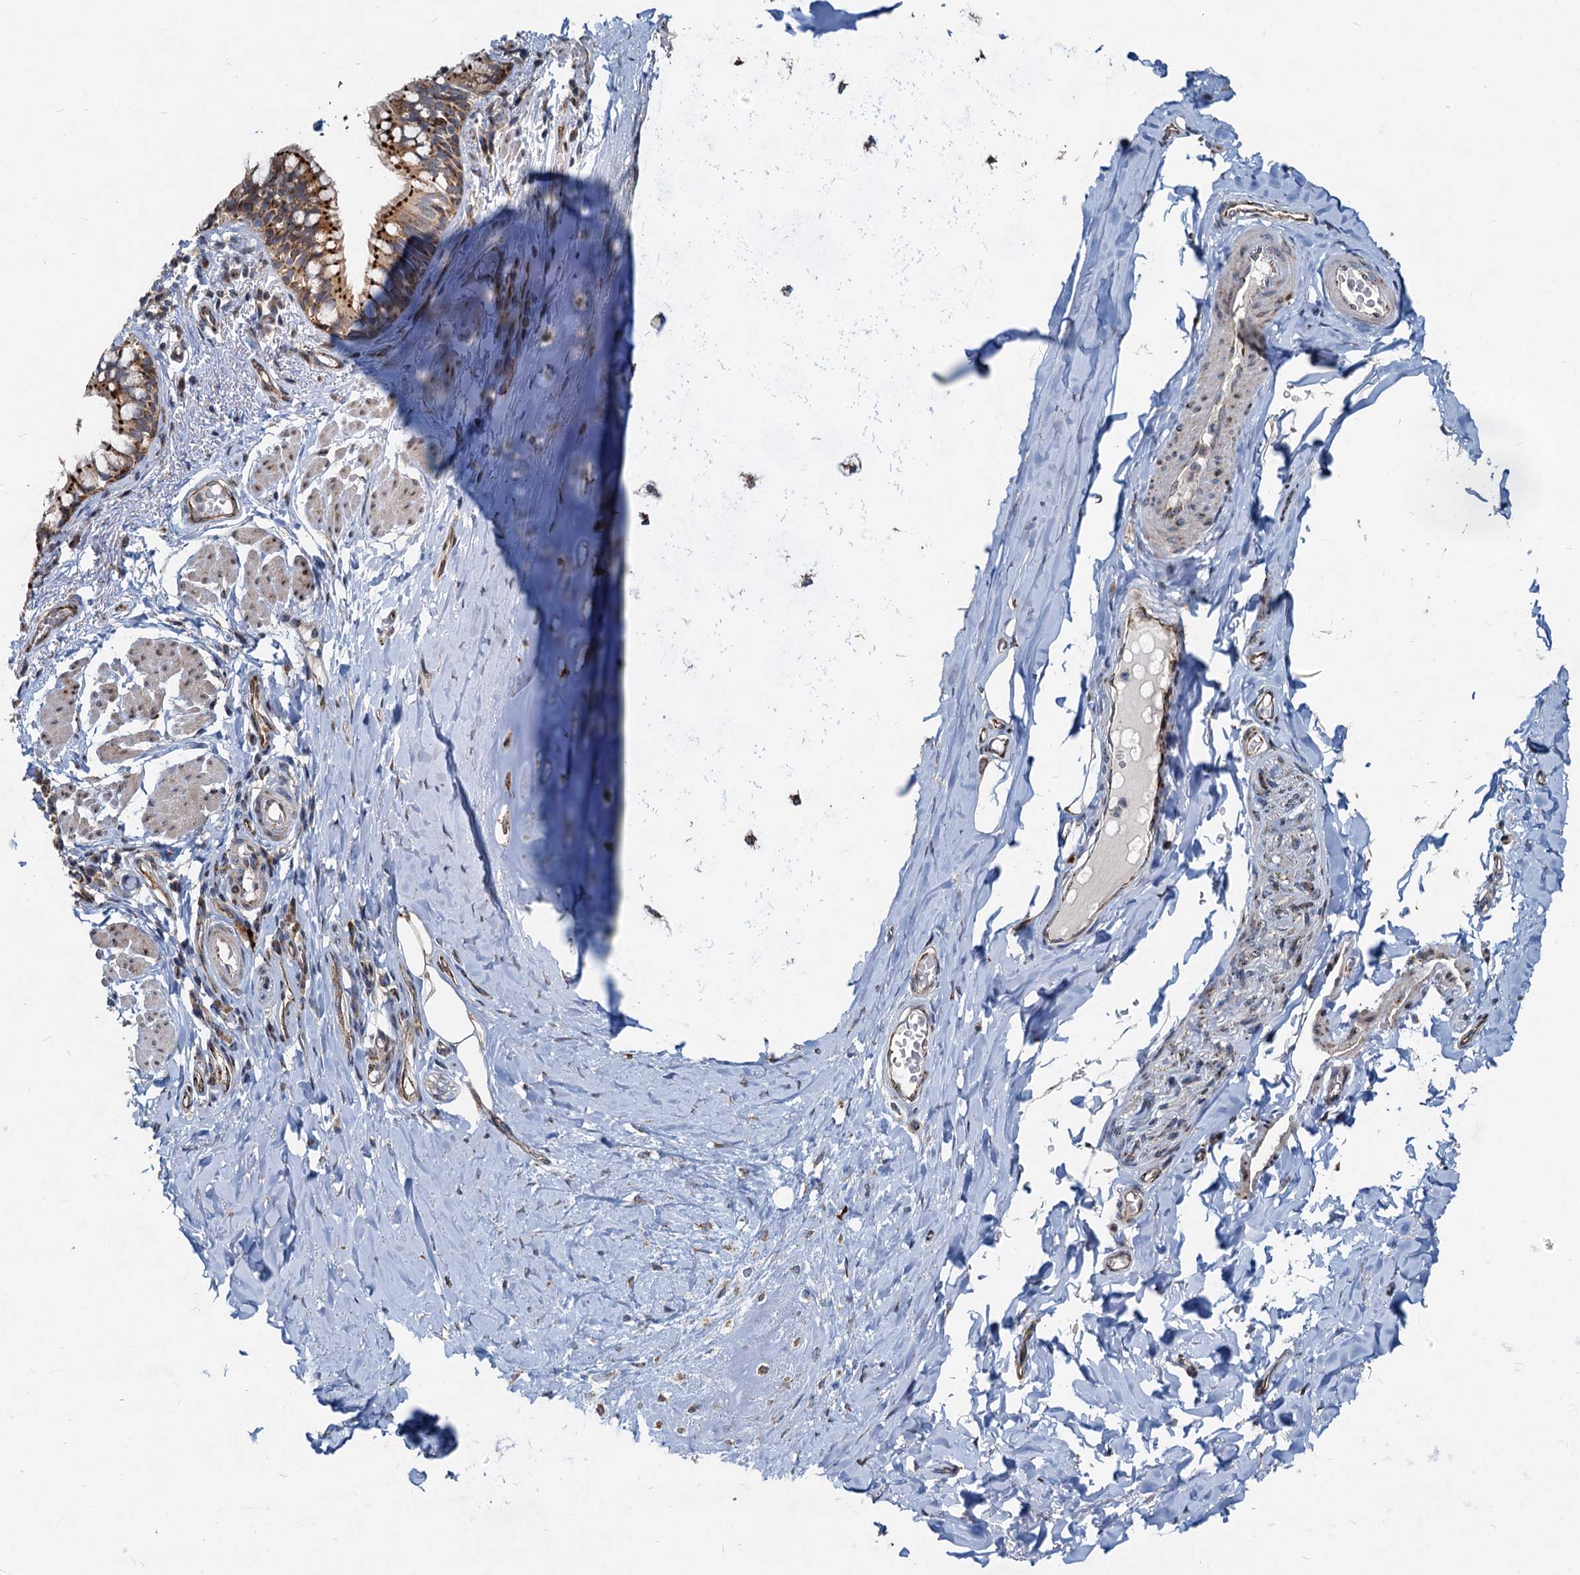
{"staining": {"intensity": "strong", "quantity": ">75%", "location": "cytoplasmic/membranous"}, "tissue": "bronchus", "cell_type": "Respiratory epithelial cells", "image_type": "normal", "snomed": [{"axis": "morphology", "description": "Normal tissue, NOS"}, {"axis": "topography", "description": "Cartilage tissue"}, {"axis": "topography", "description": "Bronchus"}], "caption": "Immunohistochemistry (IHC) (DAB) staining of unremarkable bronchus exhibits strong cytoplasmic/membranous protein expression in approximately >75% of respiratory epithelial cells.", "gene": "CEP68", "patient": {"sex": "female", "age": 36}}